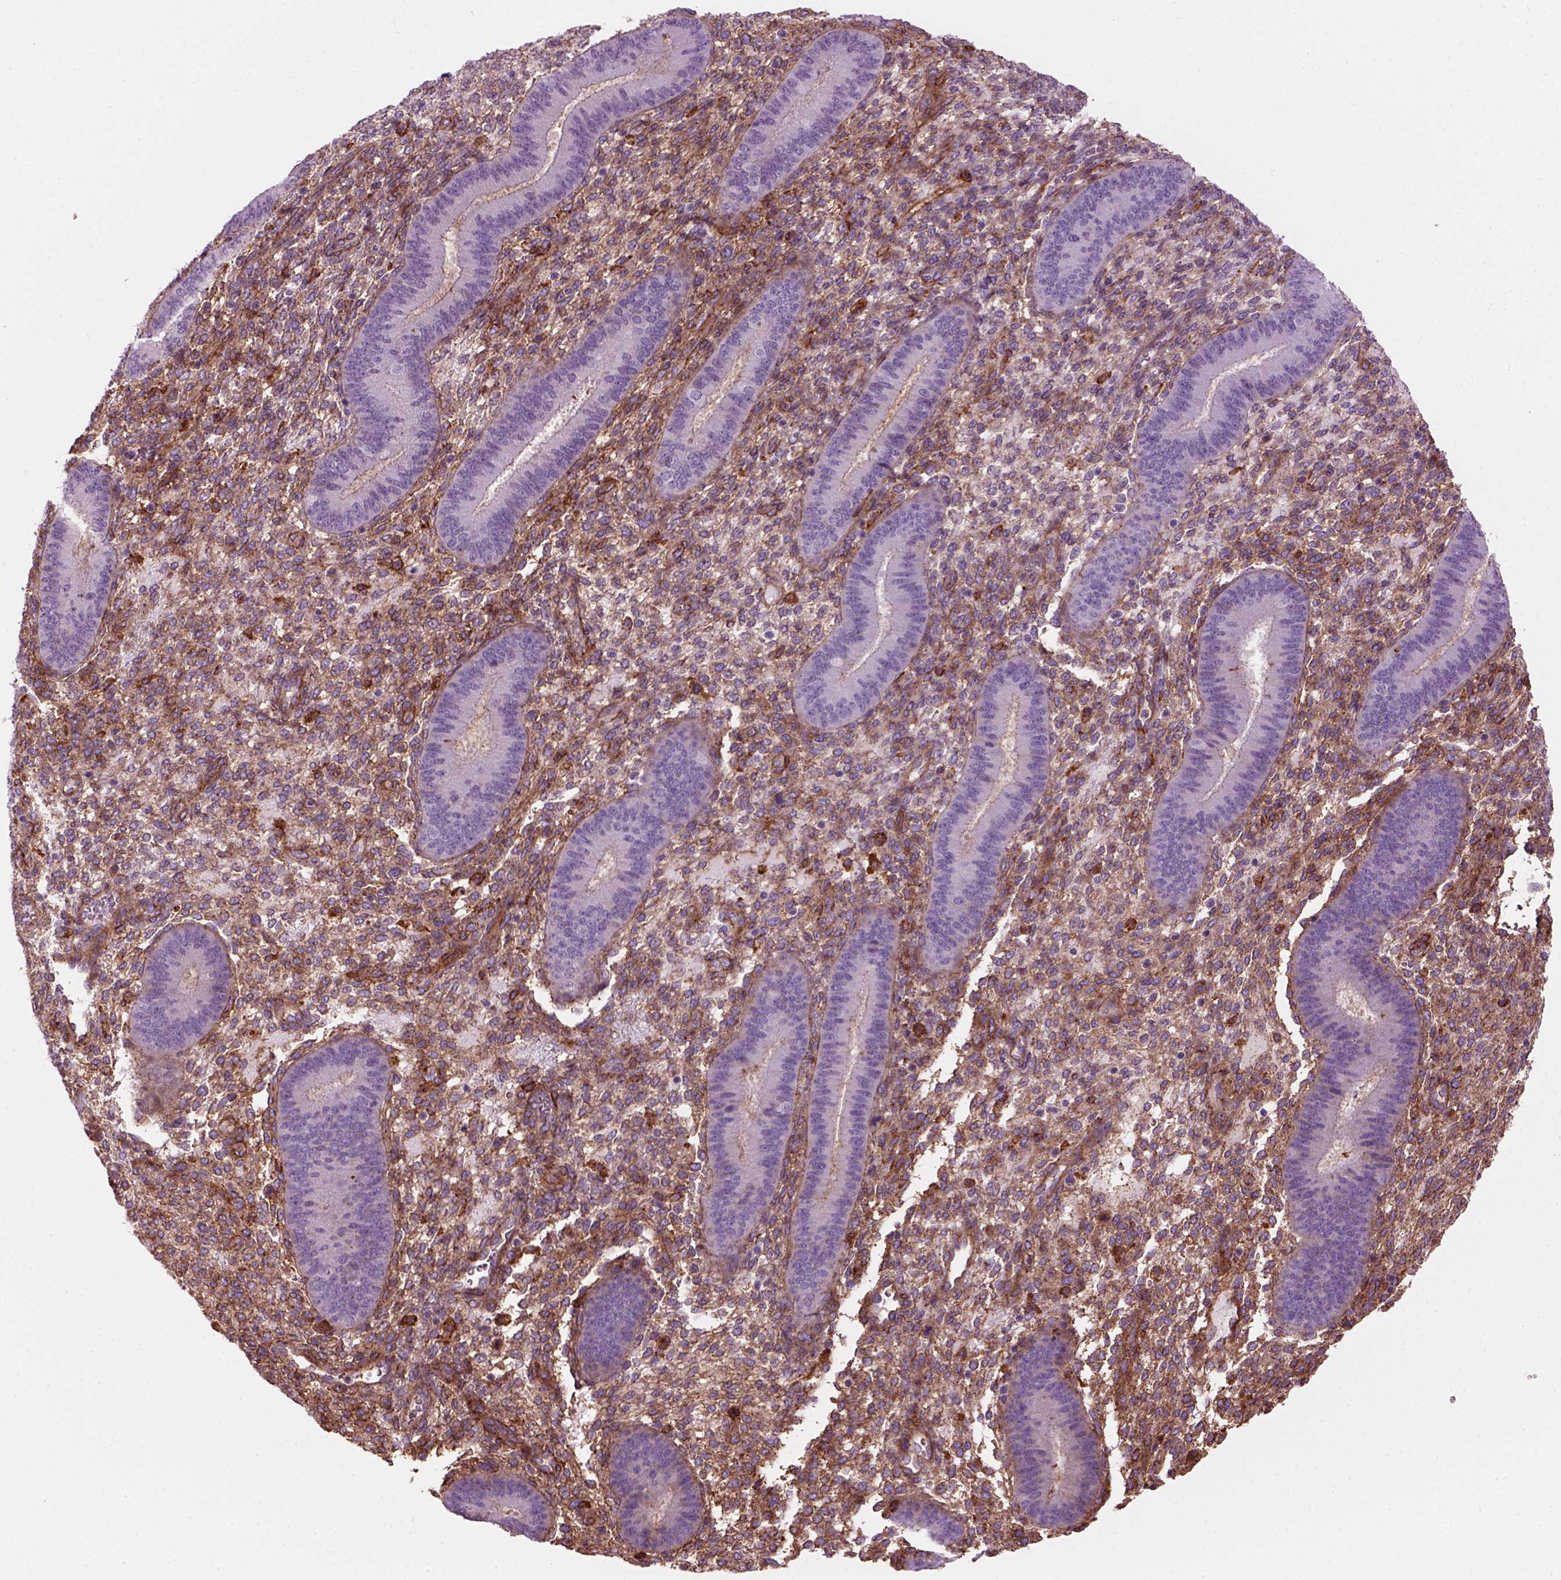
{"staining": {"intensity": "moderate", "quantity": ">75%", "location": "cytoplasmic/membranous"}, "tissue": "endometrium", "cell_type": "Cells in endometrial stroma", "image_type": "normal", "snomed": [{"axis": "morphology", "description": "Normal tissue, NOS"}, {"axis": "topography", "description": "Endometrium"}], "caption": "The image displays a brown stain indicating the presence of a protein in the cytoplasmic/membranous of cells in endometrial stroma in endometrium.", "gene": "MARCKS", "patient": {"sex": "female", "age": 39}}